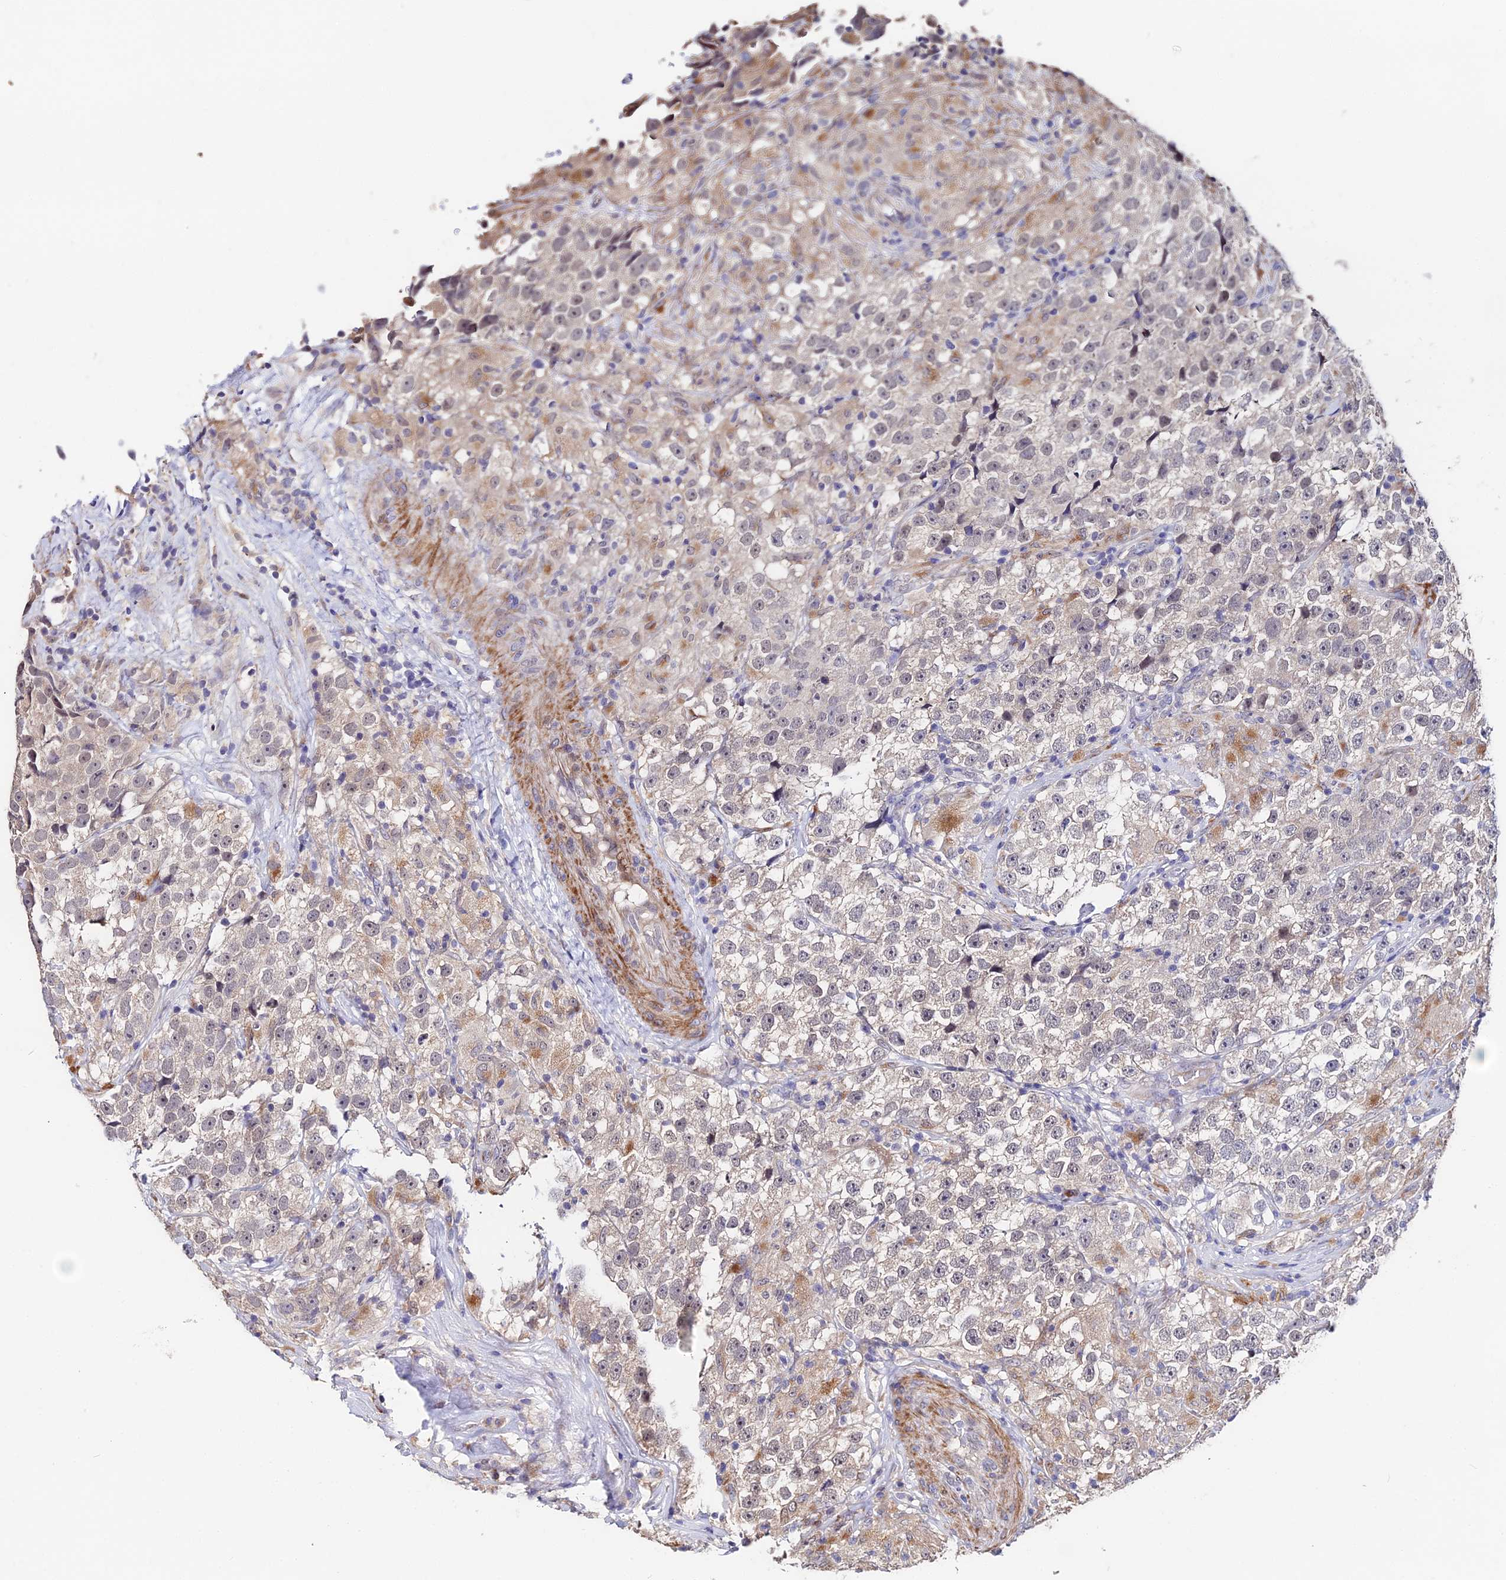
{"staining": {"intensity": "negative", "quantity": "none", "location": "none"}, "tissue": "testis cancer", "cell_type": "Tumor cells", "image_type": "cancer", "snomed": [{"axis": "morphology", "description": "Seminoma, NOS"}, {"axis": "topography", "description": "Testis"}], "caption": "IHC of human seminoma (testis) demonstrates no positivity in tumor cells.", "gene": "ACTR5", "patient": {"sex": "male", "age": 46}}